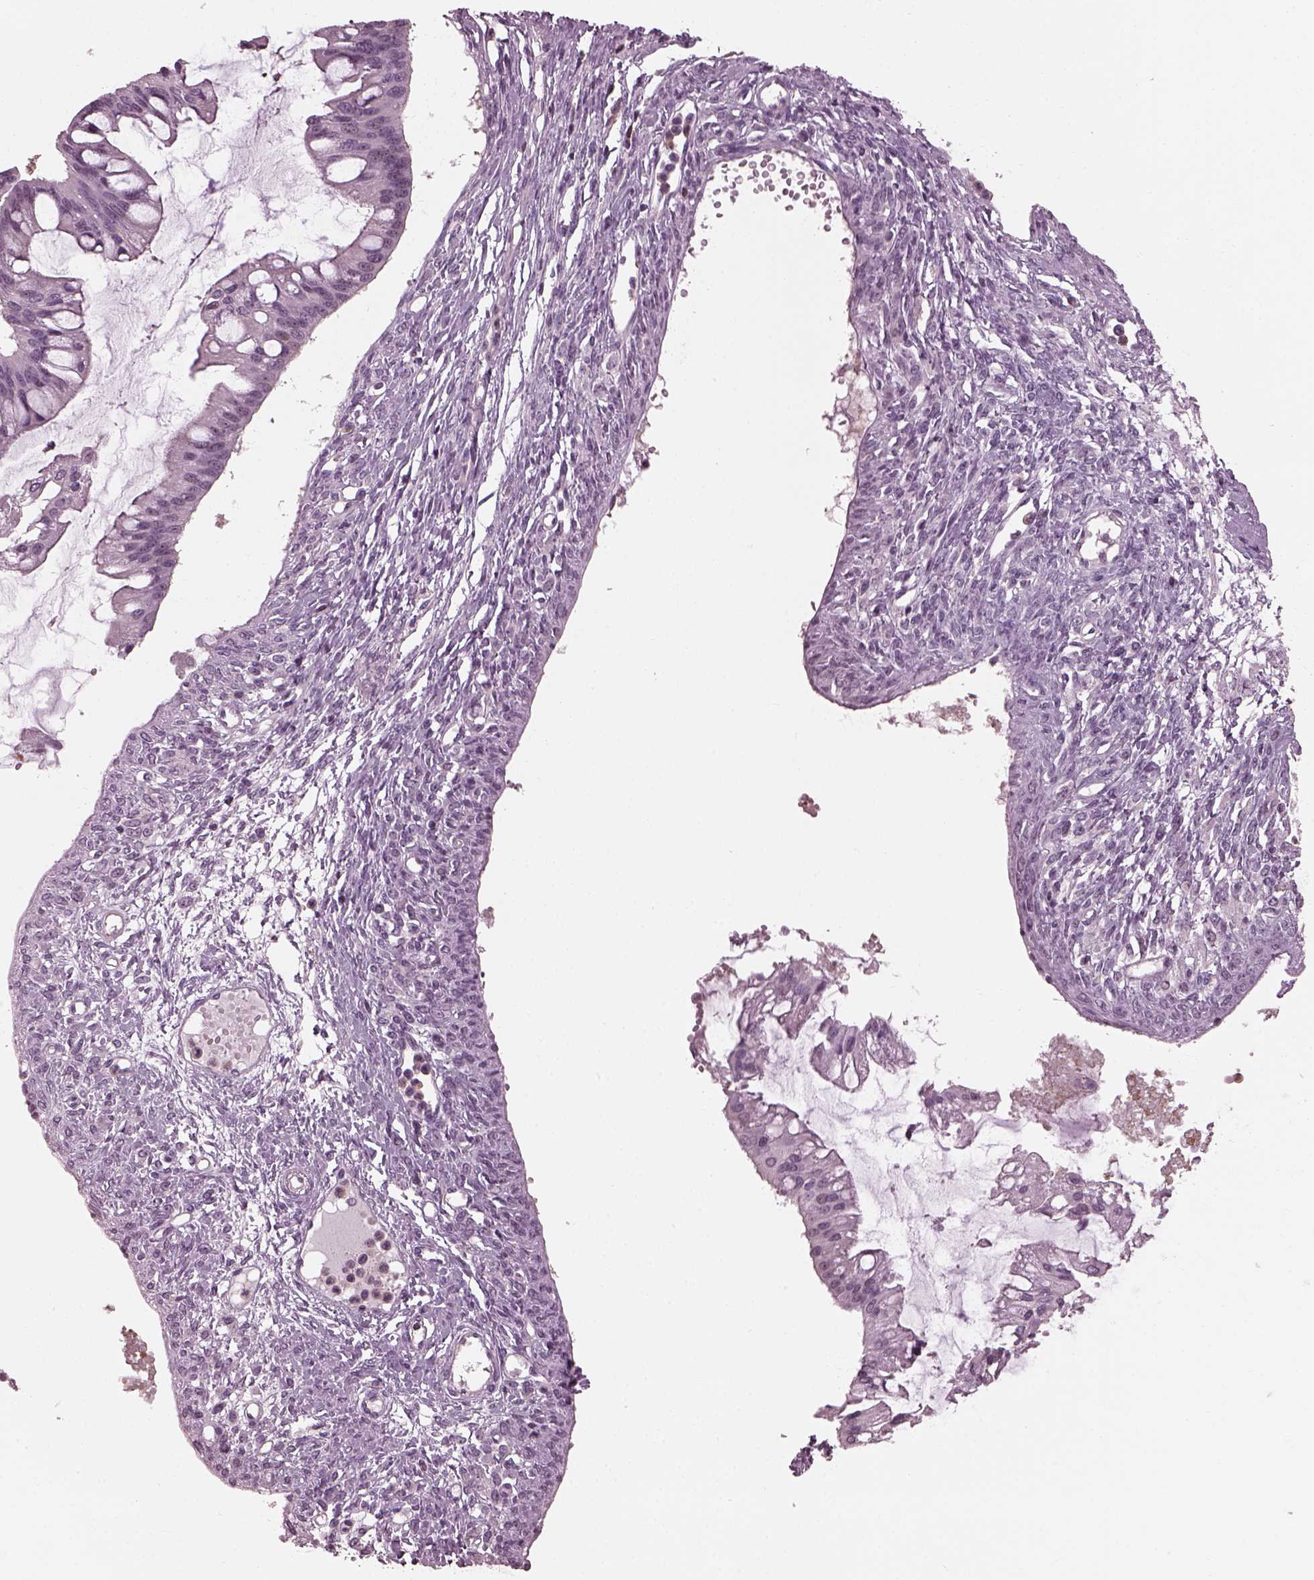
{"staining": {"intensity": "negative", "quantity": "none", "location": "none"}, "tissue": "ovarian cancer", "cell_type": "Tumor cells", "image_type": "cancer", "snomed": [{"axis": "morphology", "description": "Cystadenocarcinoma, mucinous, NOS"}, {"axis": "topography", "description": "Ovary"}], "caption": "This micrograph is of ovarian cancer (mucinous cystadenocarcinoma) stained with immunohistochemistry (IHC) to label a protein in brown with the nuclei are counter-stained blue. There is no staining in tumor cells.", "gene": "BFSP1", "patient": {"sex": "female", "age": 73}}